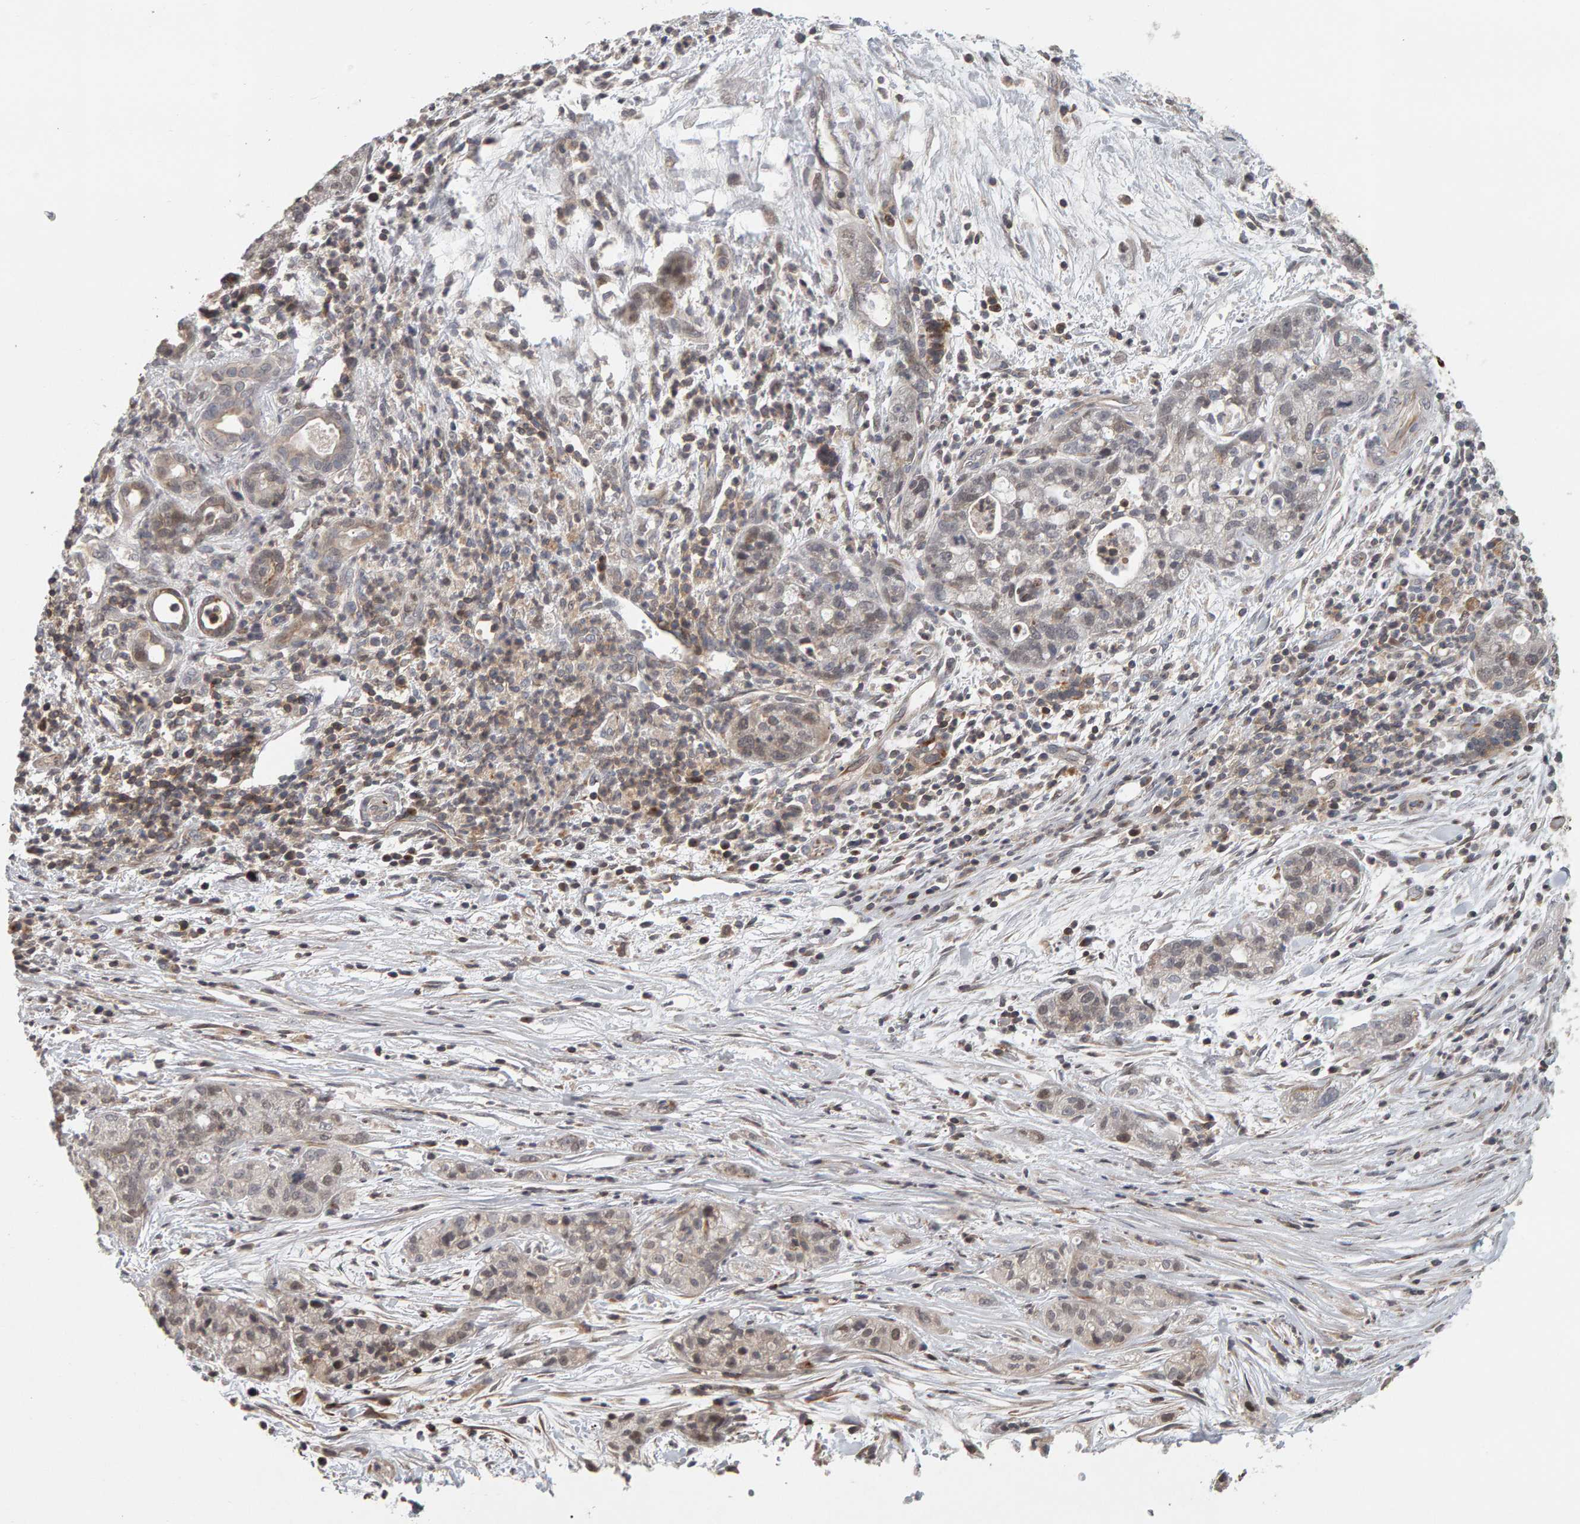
{"staining": {"intensity": "weak", "quantity": "<25%", "location": "nuclear"}, "tissue": "pancreatic cancer", "cell_type": "Tumor cells", "image_type": "cancer", "snomed": [{"axis": "morphology", "description": "Adenocarcinoma, NOS"}, {"axis": "topography", "description": "Pancreas"}], "caption": "IHC photomicrograph of pancreatic cancer (adenocarcinoma) stained for a protein (brown), which displays no staining in tumor cells.", "gene": "TEFM", "patient": {"sex": "female", "age": 78}}